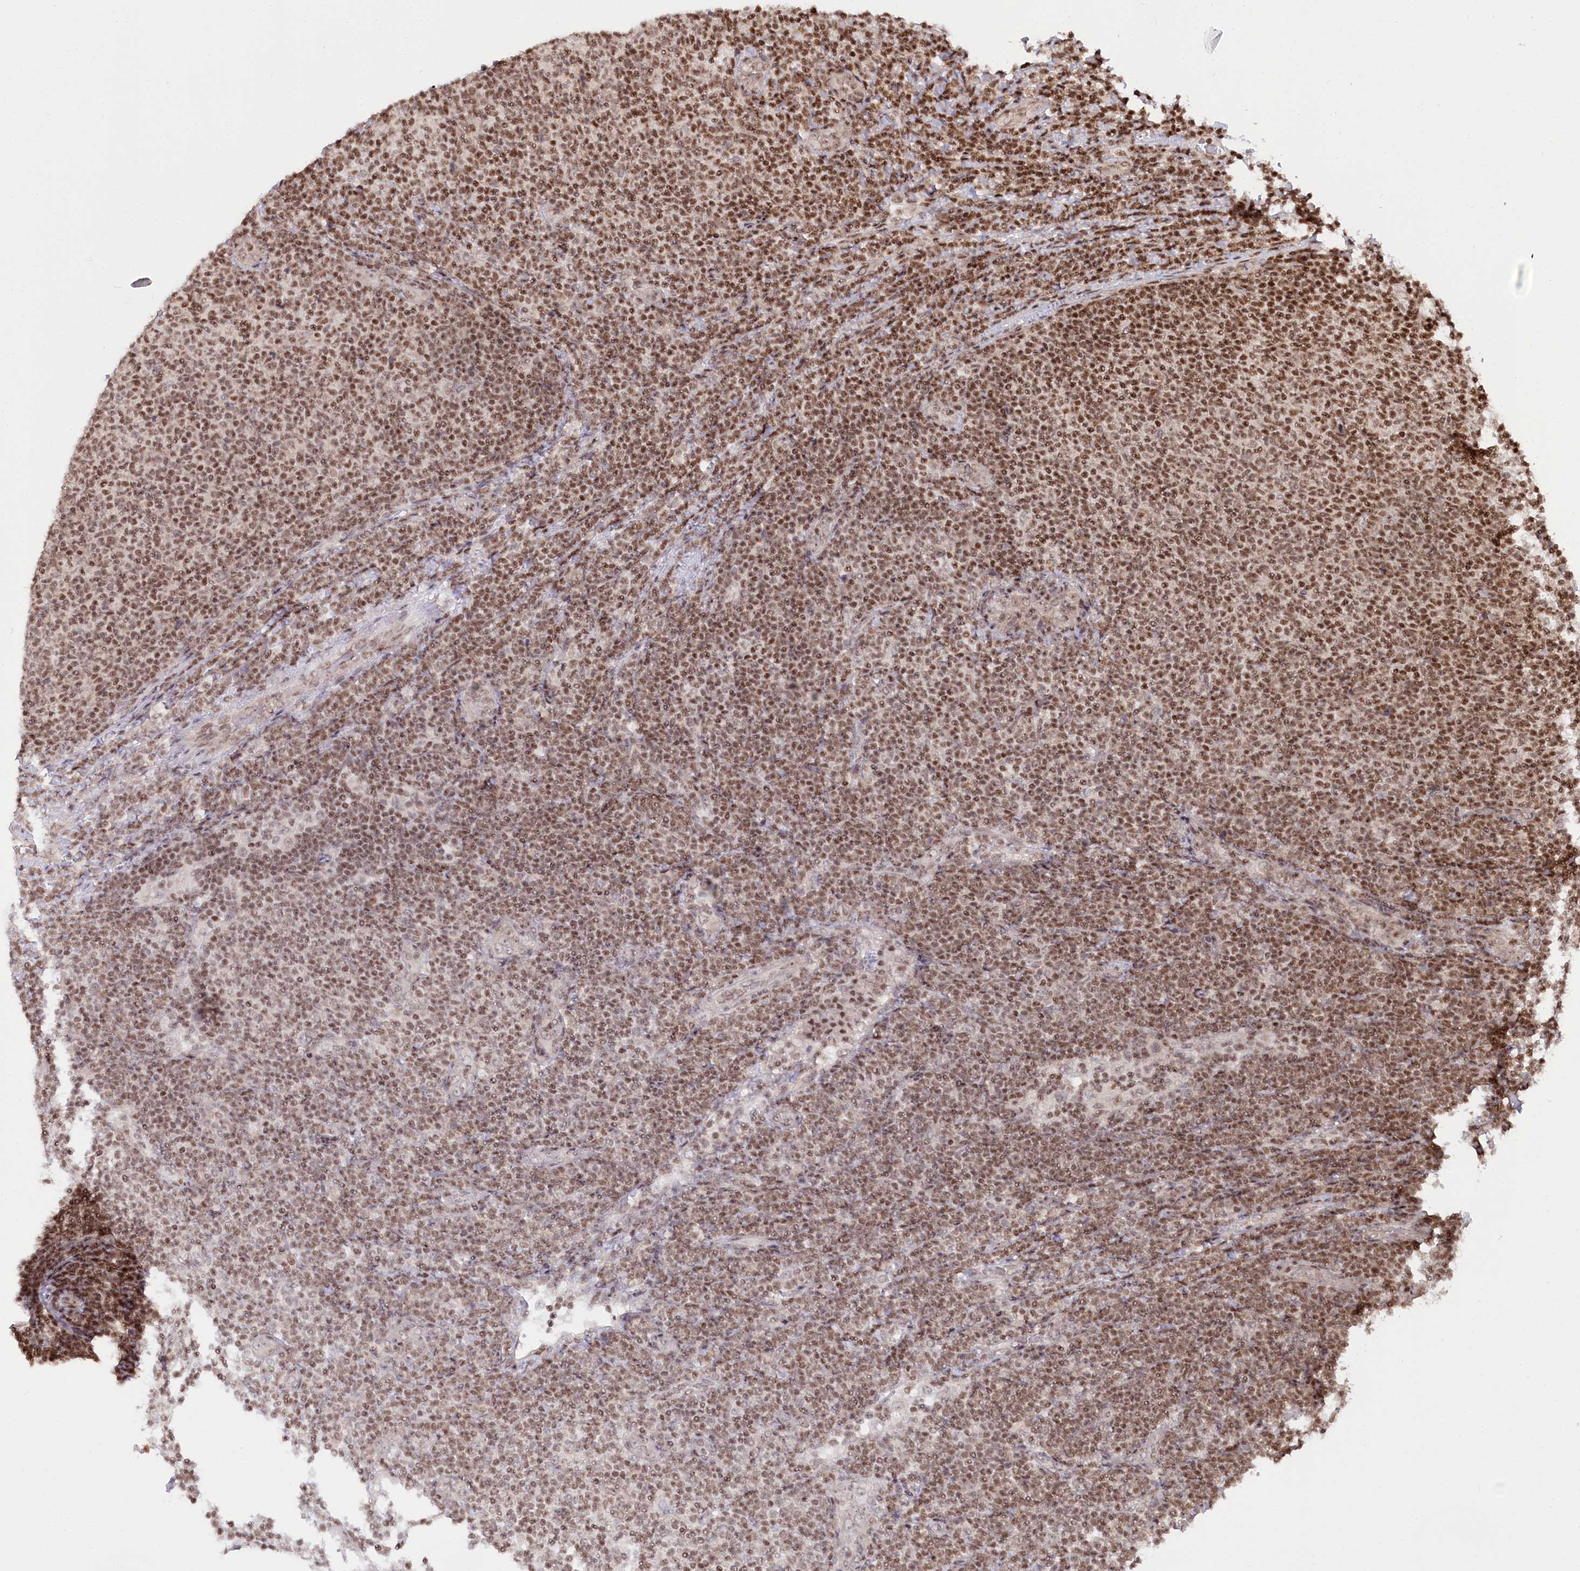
{"staining": {"intensity": "moderate", "quantity": ">75%", "location": "nuclear"}, "tissue": "lymphoma", "cell_type": "Tumor cells", "image_type": "cancer", "snomed": [{"axis": "morphology", "description": "Malignant lymphoma, non-Hodgkin's type, Low grade"}, {"axis": "topography", "description": "Lymph node"}], "caption": "Brown immunohistochemical staining in malignant lymphoma, non-Hodgkin's type (low-grade) shows moderate nuclear staining in about >75% of tumor cells.", "gene": "CGGBP1", "patient": {"sex": "male", "age": 66}}